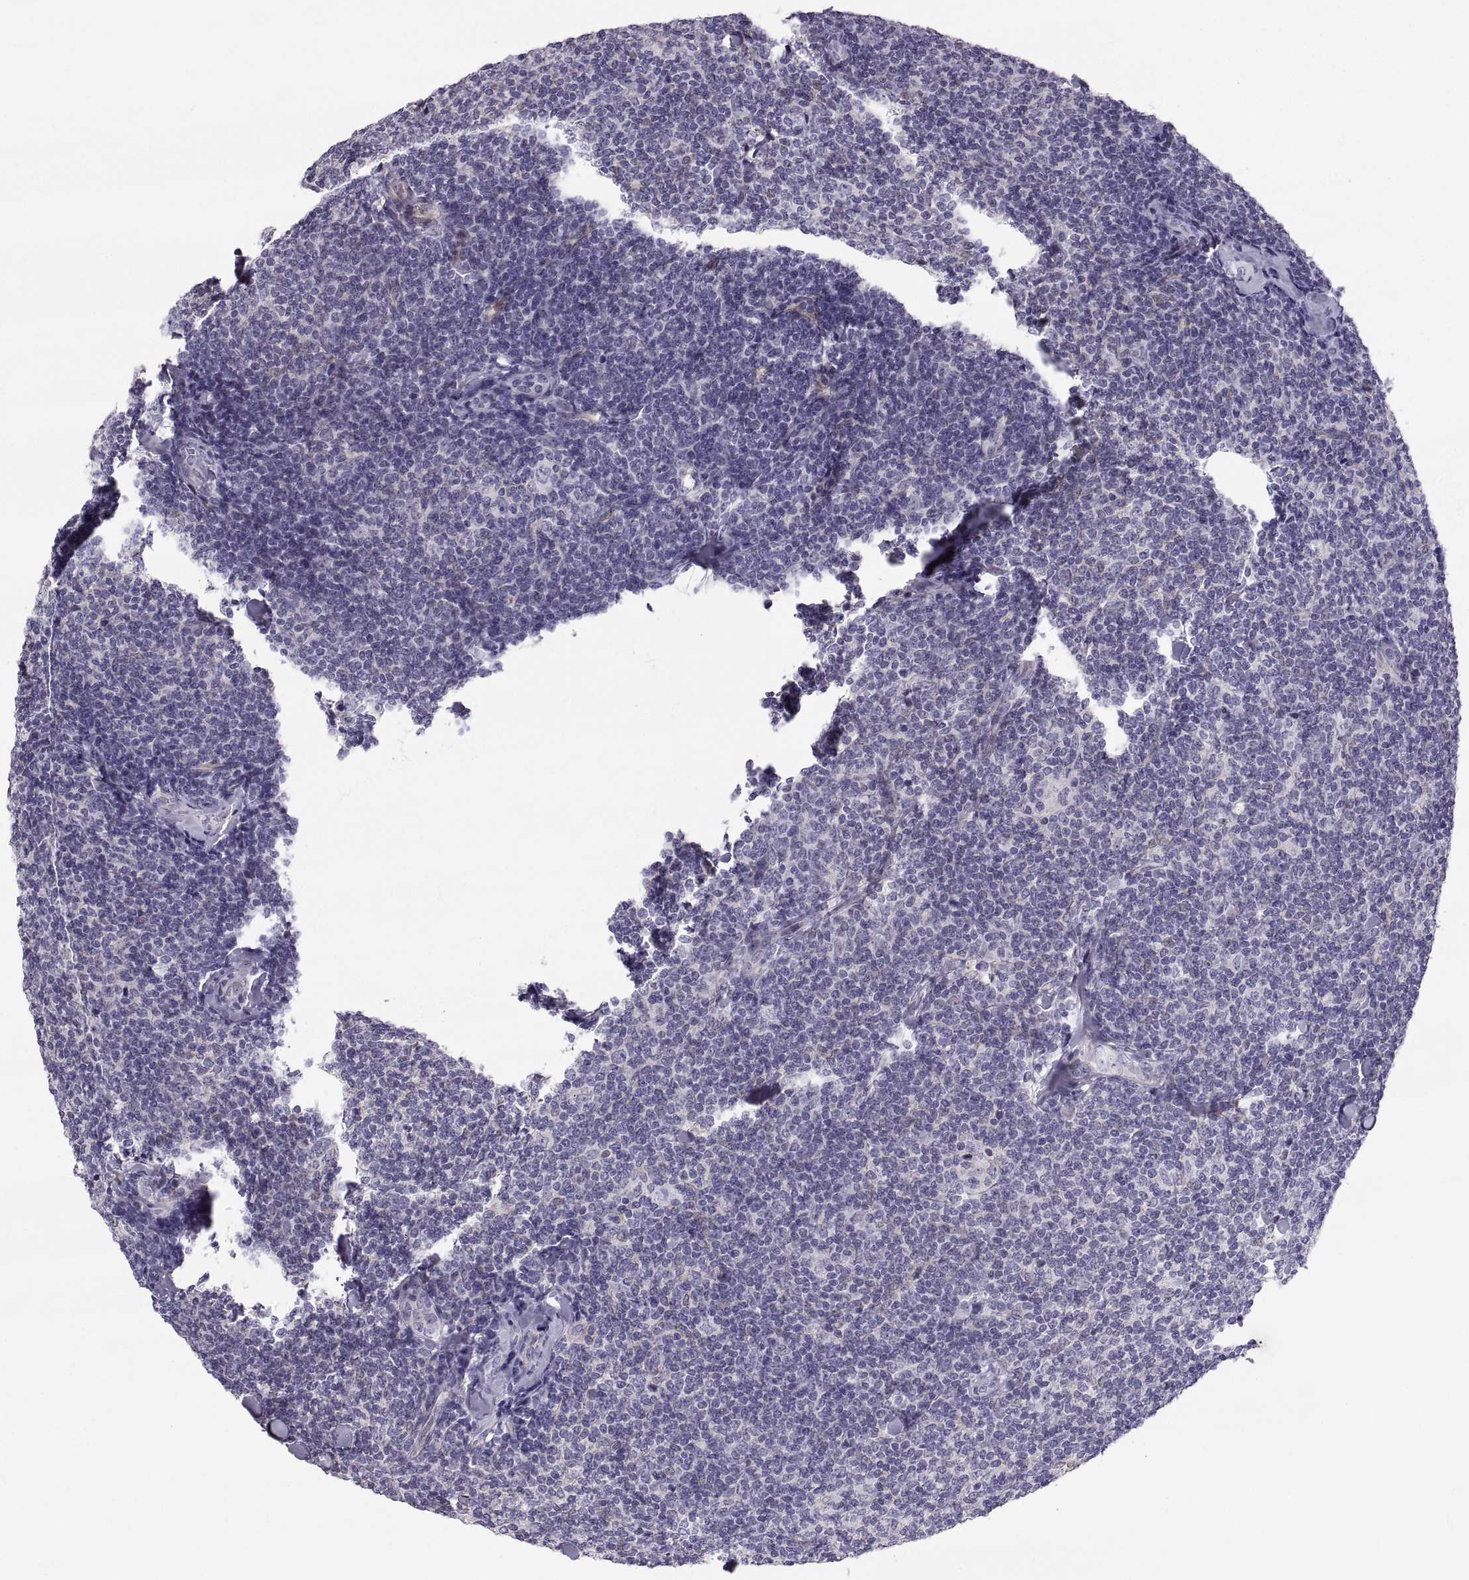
{"staining": {"intensity": "negative", "quantity": "none", "location": "none"}, "tissue": "lymphoma", "cell_type": "Tumor cells", "image_type": "cancer", "snomed": [{"axis": "morphology", "description": "Malignant lymphoma, non-Hodgkin's type, Low grade"}, {"axis": "topography", "description": "Lymph node"}], "caption": "Protein analysis of lymphoma displays no significant expression in tumor cells. (Stains: DAB (3,3'-diaminobenzidine) immunohistochemistry with hematoxylin counter stain, Microscopy: brightfield microscopy at high magnification).", "gene": "PGM5", "patient": {"sex": "female", "age": 56}}